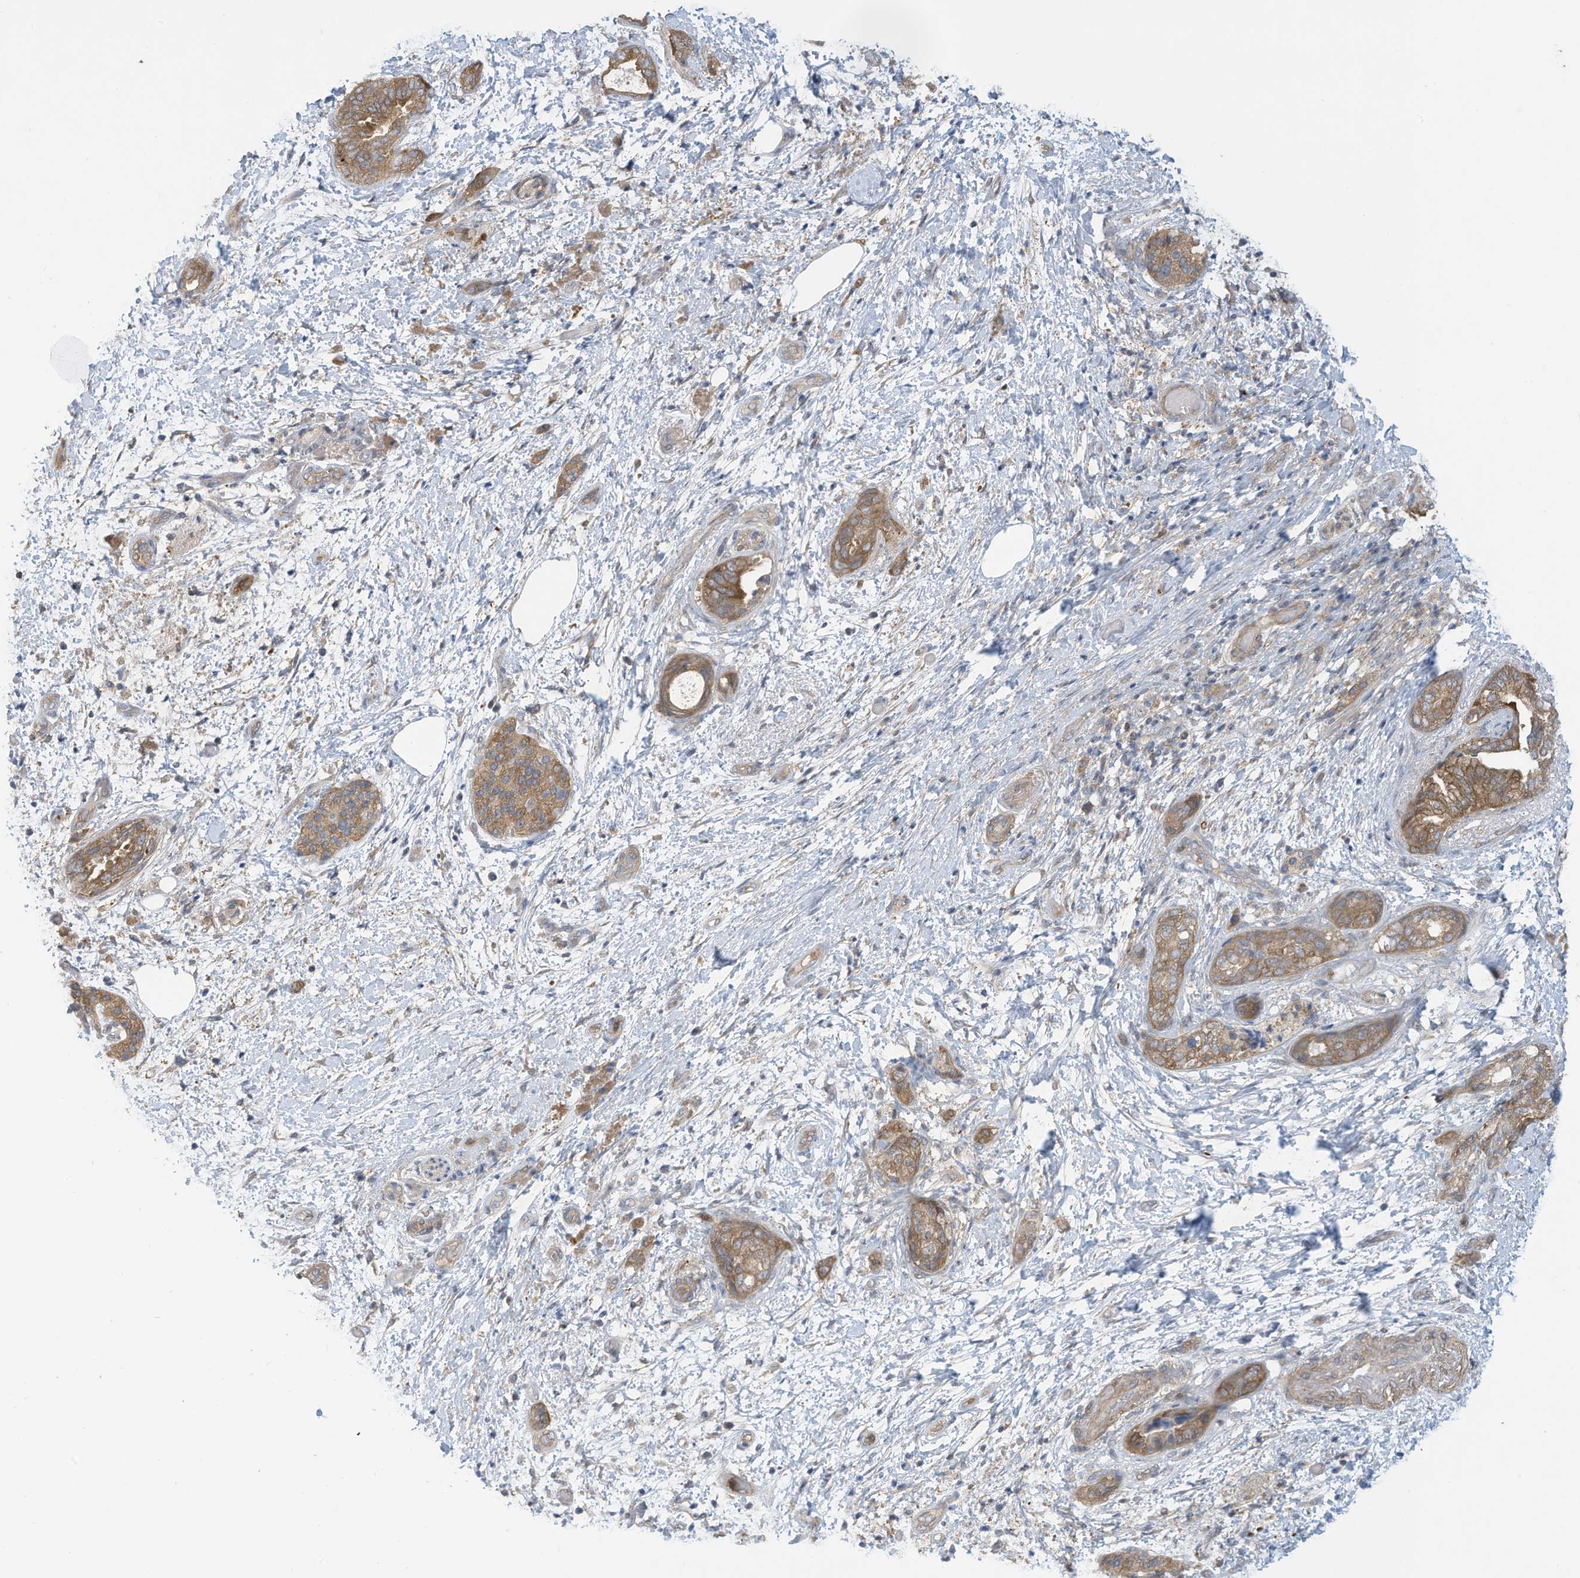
{"staining": {"intensity": "moderate", "quantity": ">75%", "location": "cytoplasmic/membranous"}, "tissue": "pancreatic cancer", "cell_type": "Tumor cells", "image_type": "cancer", "snomed": [{"axis": "morphology", "description": "Normal tissue, NOS"}, {"axis": "morphology", "description": "Adenocarcinoma, NOS"}, {"axis": "topography", "description": "Pancreas"}, {"axis": "topography", "description": "Peripheral nerve tissue"}], "caption": "Human pancreatic cancer stained with a protein marker exhibits moderate staining in tumor cells.", "gene": "ADI1", "patient": {"sex": "female", "age": 63}}